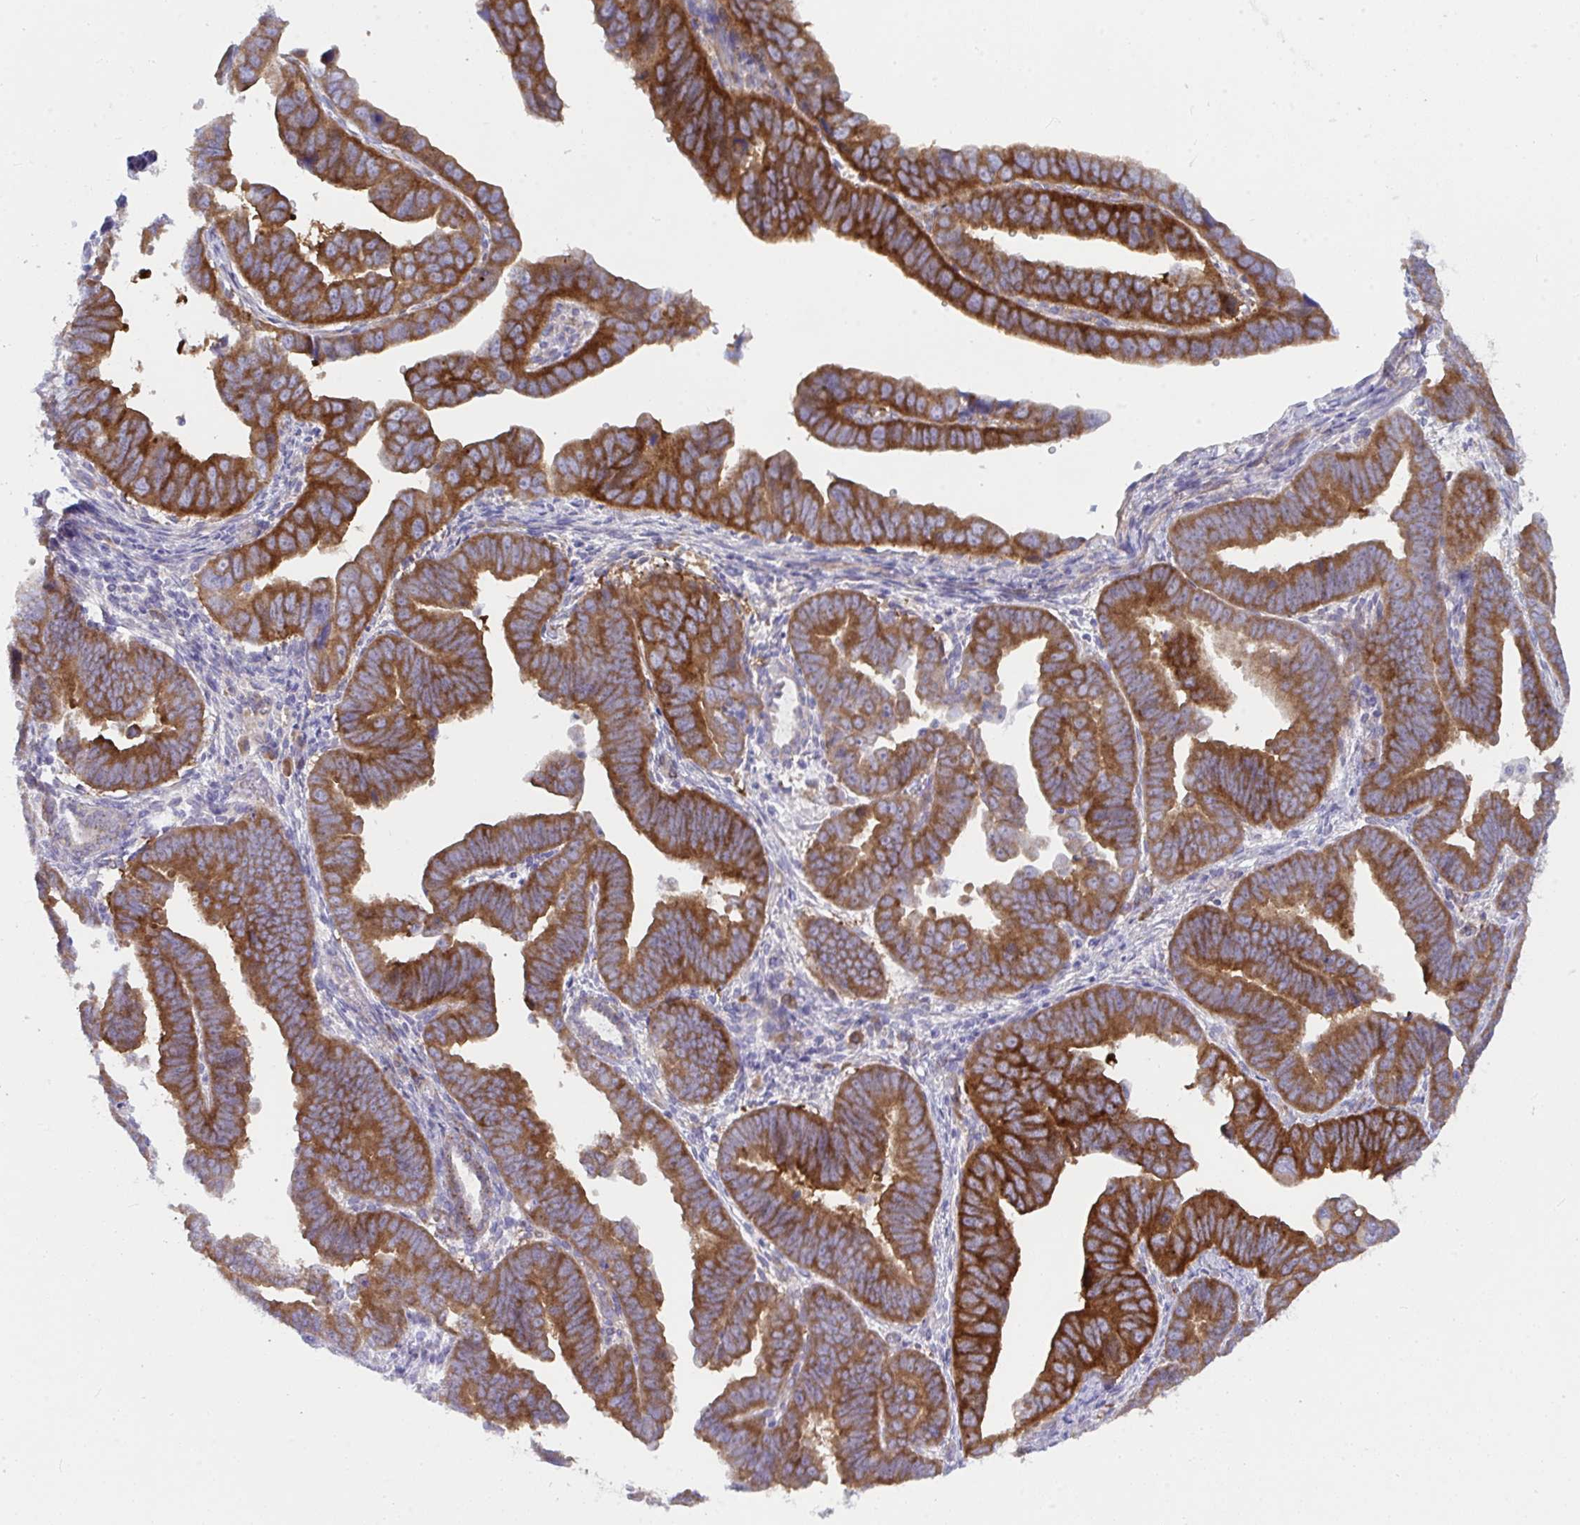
{"staining": {"intensity": "strong", "quantity": ">75%", "location": "cytoplasmic/membranous"}, "tissue": "endometrial cancer", "cell_type": "Tumor cells", "image_type": "cancer", "snomed": [{"axis": "morphology", "description": "Adenocarcinoma, NOS"}, {"axis": "topography", "description": "Endometrium"}], "caption": "IHC of human endometrial adenocarcinoma shows high levels of strong cytoplasmic/membranous positivity in about >75% of tumor cells. (DAB (3,3'-diaminobenzidine) IHC, brown staining for protein, blue staining for nuclei).", "gene": "GAB1", "patient": {"sex": "female", "age": 75}}